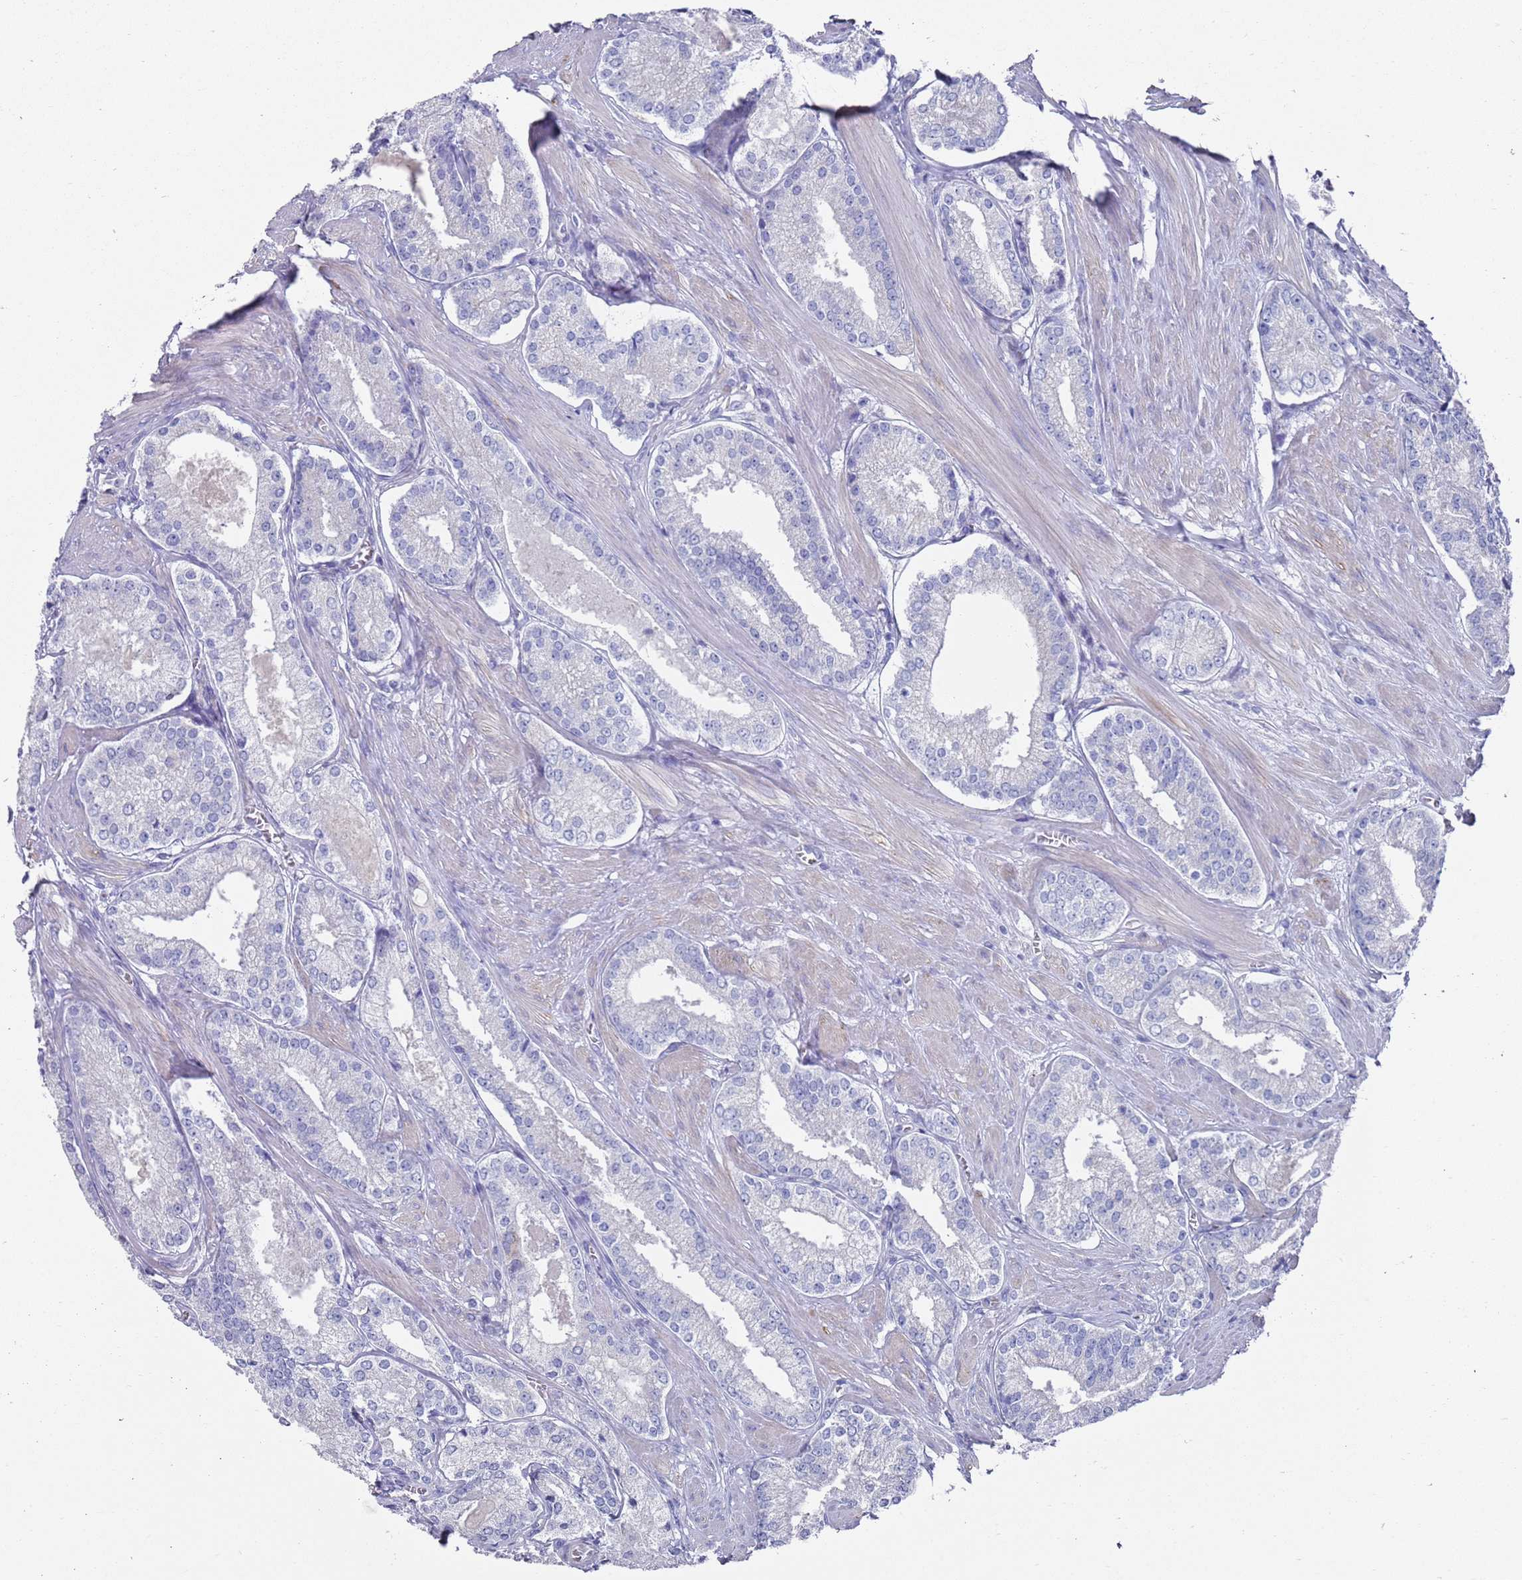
{"staining": {"intensity": "negative", "quantity": "none", "location": "none"}, "tissue": "prostate cancer", "cell_type": "Tumor cells", "image_type": "cancer", "snomed": [{"axis": "morphology", "description": "Adenocarcinoma, Low grade"}, {"axis": "topography", "description": "Prostate"}], "caption": "This micrograph is of prostate low-grade adenocarcinoma stained with immunohistochemistry (IHC) to label a protein in brown with the nuclei are counter-stained blue. There is no expression in tumor cells. Brightfield microscopy of immunohistochemistry (IHC) stained with DAB (brown) and hematoxylin (blue), captured at high magnification.", "gene": "SCAPER", "patient": {"sex": "male", "age": 54}}